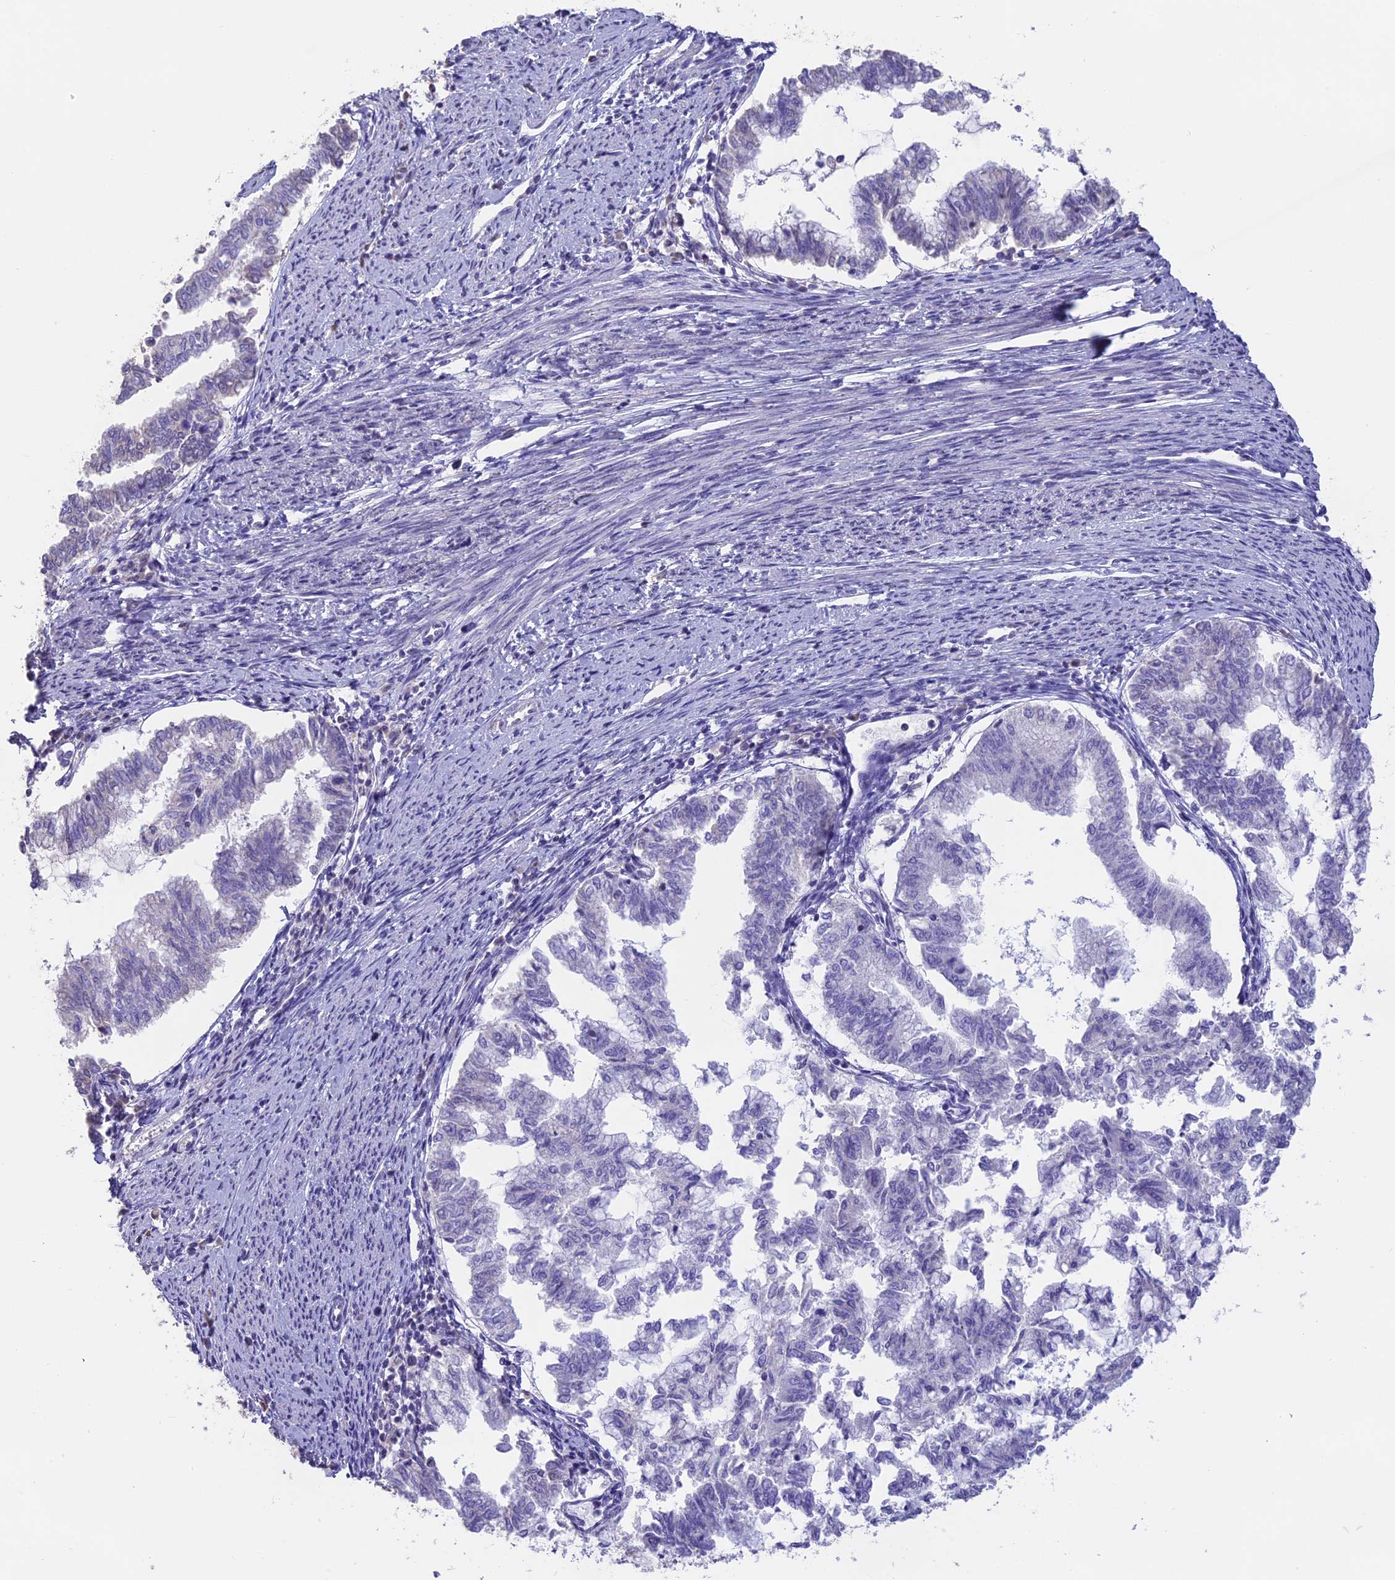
{"staining": {"intensity": "negative", "quantity": "none", "location": "none"}, "tissue": "endometrial cancer", "cell_type": "Tumor cells", "image_type": "cancer", "snomed": [{"axis": "morphology", "description": "Adenocarcinoma, NOS"}, {"axis": "topography", "description": "Endometrium"}], "caption": "Tumor cells show no significant protein staining in endometrial cancer (adenocarcinoma). Brightfield microscopy of immunohistochemistry (IHC) stained with DAB (3,3'-diaminobenzidine) (brown) and hematoxylin (blue), captured at high magnification.", "gene": "SETD2", "patient": {"sex": "female", "age": 79}}